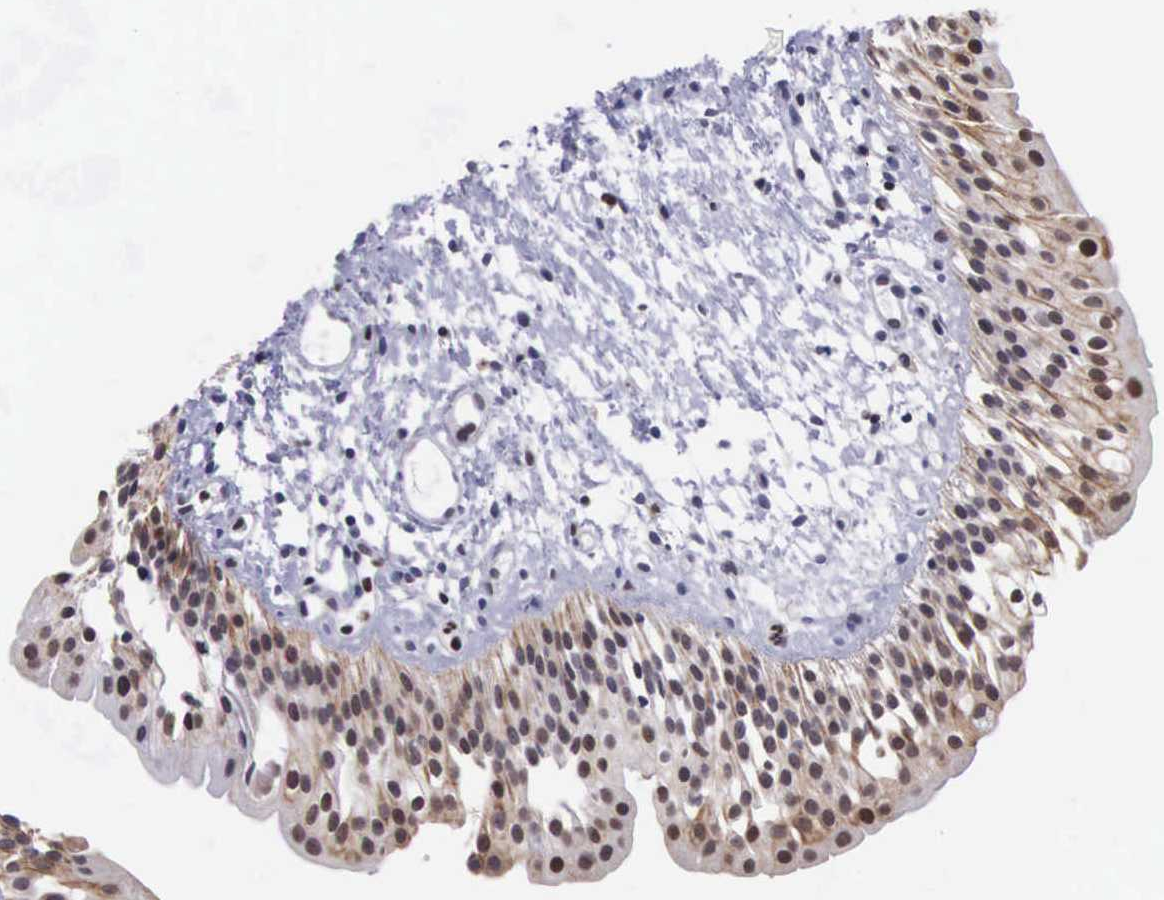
{"staining": {"intensity": "moderate", "quantity": "25%-75%", "location": "nuclear"}, "tissue": "urinary bladder", "cell_type": "Urothelial cells", "image_type": "normal", "snomed": [{"axis": "morphology", "description": "Normal tissue, NOS"}, {"axis": "topography", "description": "Urinary bladder"}], "caption": "Urinary bladder stained with IHC demonstrates moderate nuclear expression in approximately 25%-75% of urothelial cells. The staining was performed using DAB (3,3'-diaminobenzidine), with brown indicating positive protein expression. Nuclei are stained blue with hematoxylin.", "gene": "VRK1", "patient": {"sex": "male", "age": 48}}